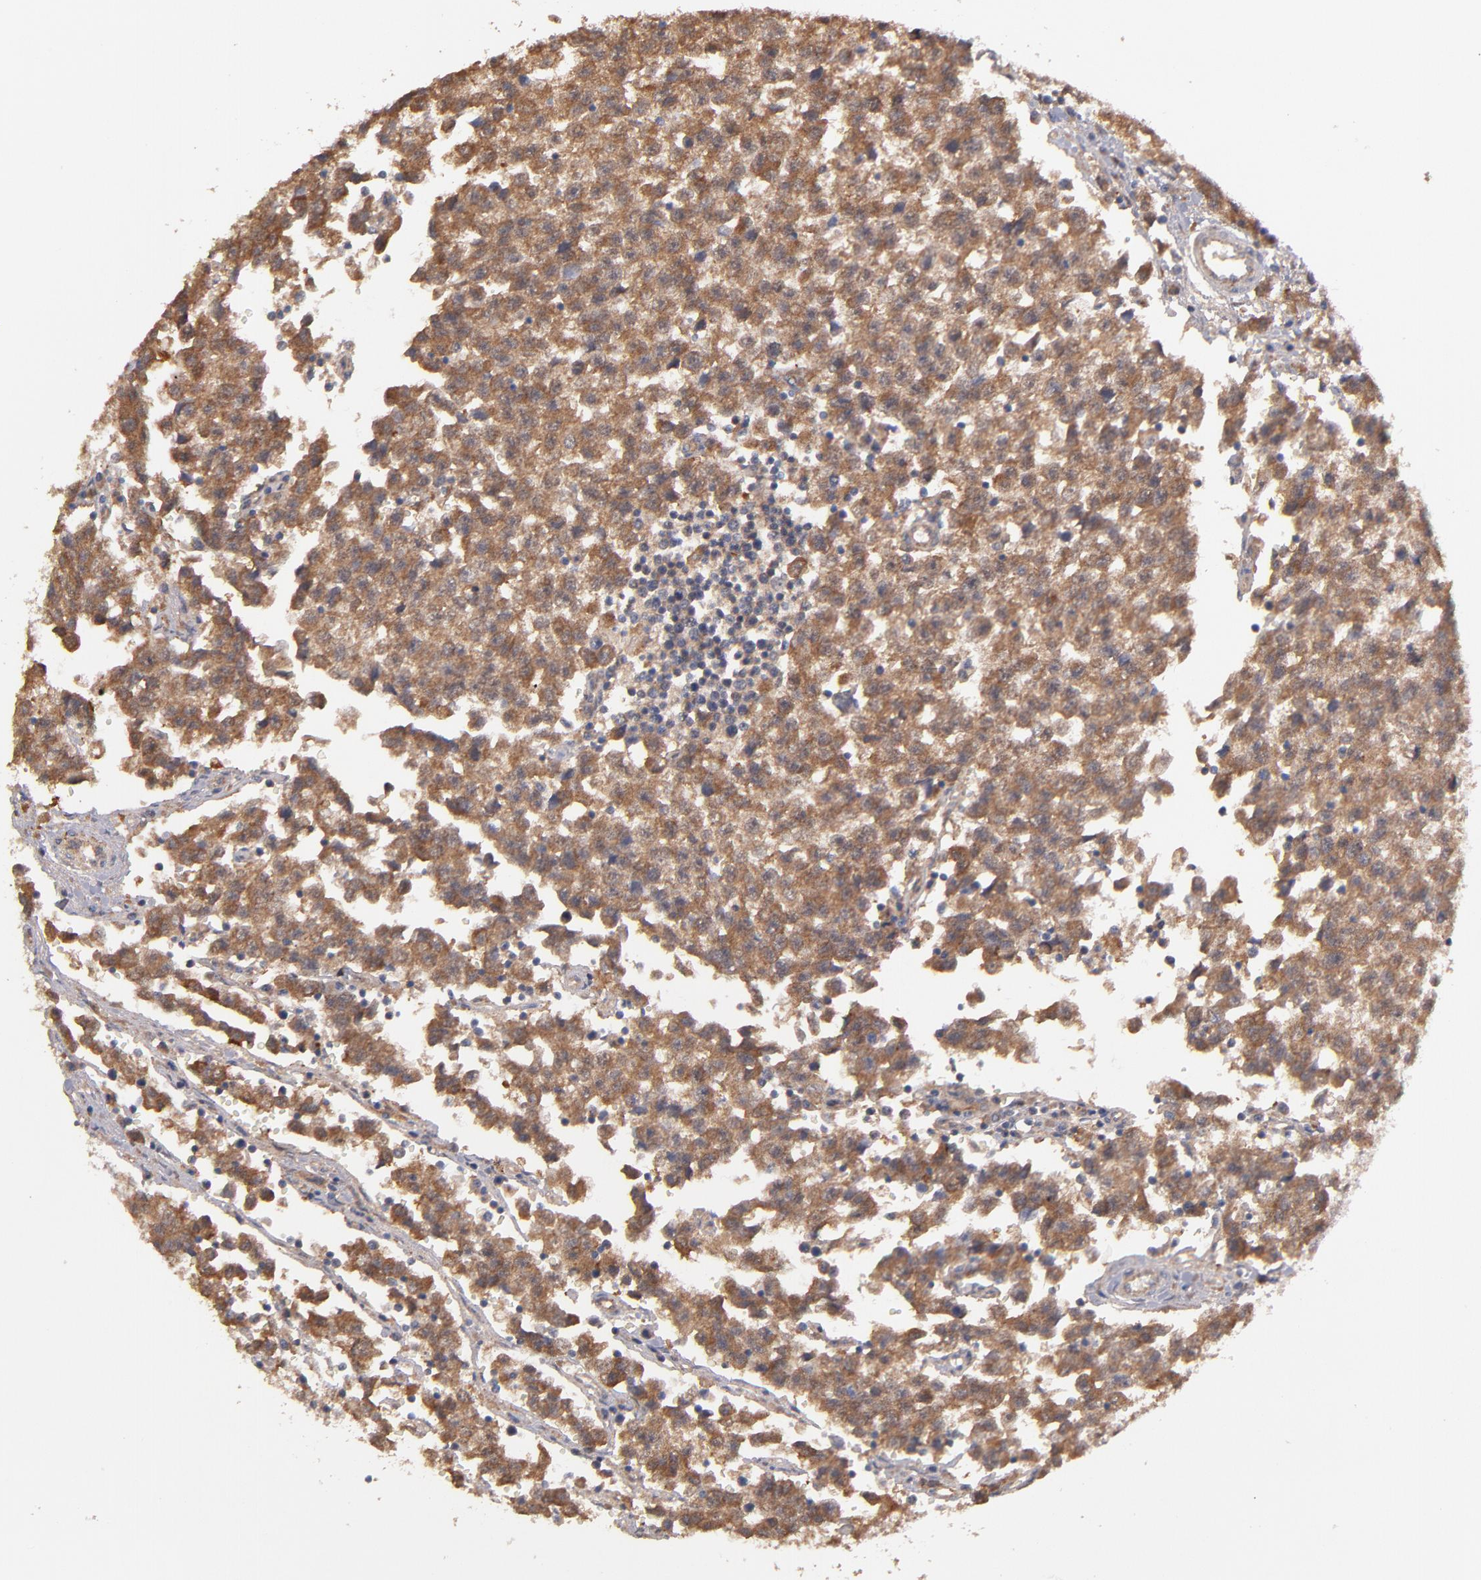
{"staining": {"intensity": "moderate", "quantity": ">75%", "location": "cytoplasmic/membranous"}, "tissue": "testis cancer", "cell_type": "Tumor cells", "image_type": "cancer", "snomed": [{"axis": "morphology", "description": "Seminoma, NOS"}, {"axis": "topography", "description": "Testis"}], "caption": "Immunohistochemistry of seminoma (testis) exhibits medium levels of moderate cytoplasmic/membranous expression in about >75% of tumor cells.", "gene": "GMFG", "patient": {"sex": "male", "age": 35}}